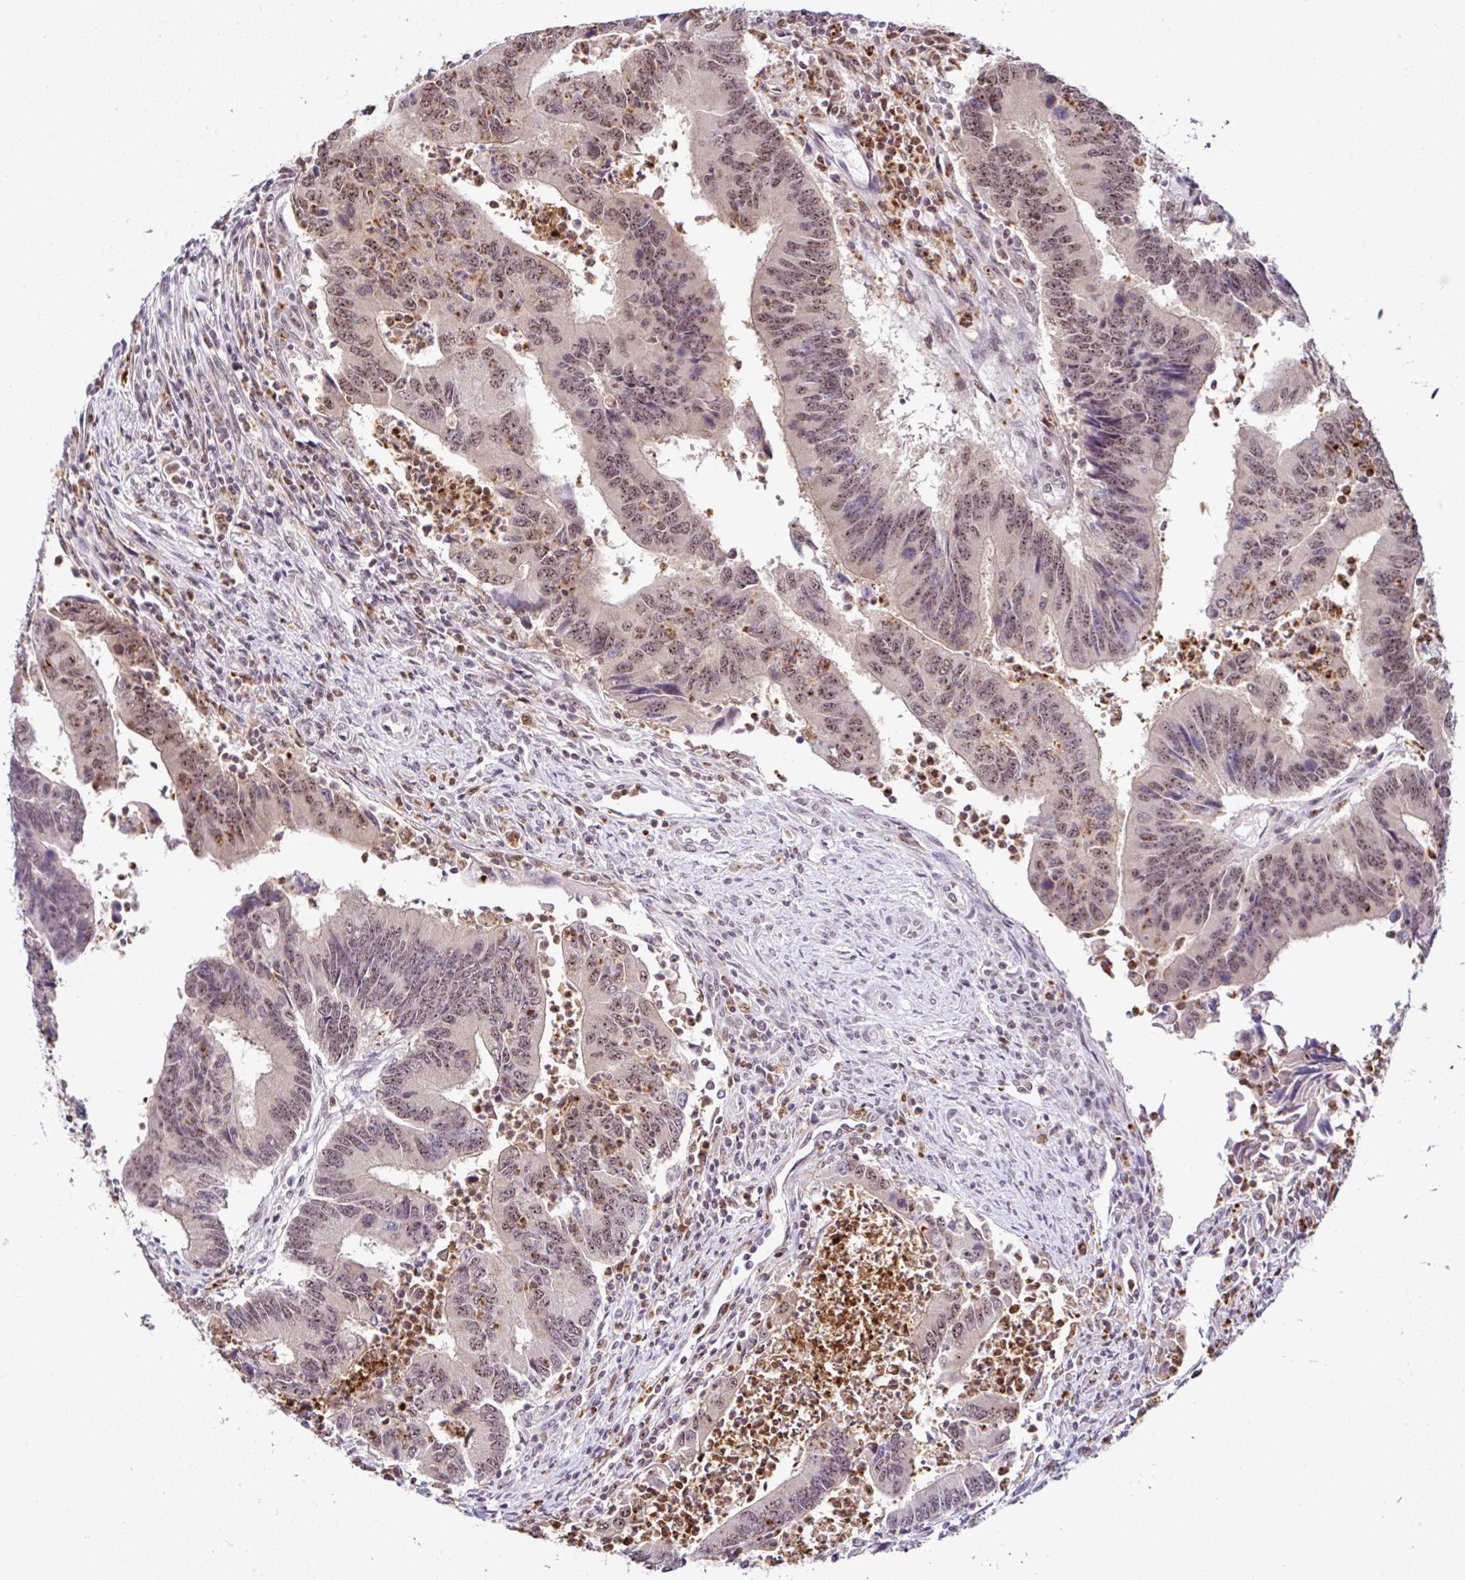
{"staining": {"intensity": "moderate", "quantity": ">75%", "location": "nuclear"}, "tissue": "colorectal cancer", "cell_type": "Tumor cells", "image_type": "cancer", "snomed": [{"axis": "morphology", "description": "Adenocarcinoma, NOS"}, {"axis": "topography", "description": "Colon"}], "caption": "An immunohistochemistry (IHC) micrograph of neoplastic tissue is shown. Protein staining in brown shows moderate nuclear positivity in colorectal cancer within tumor cells. The staining was performed using DAB (3,3'-diaminobenzidine) to visualize the protein expression in brown, while the nuclei were stained in blue with hematoxylin (Magnification: 20x).", "gene": "PTPN2", "patient": {"sex": "female", "age": 67}}